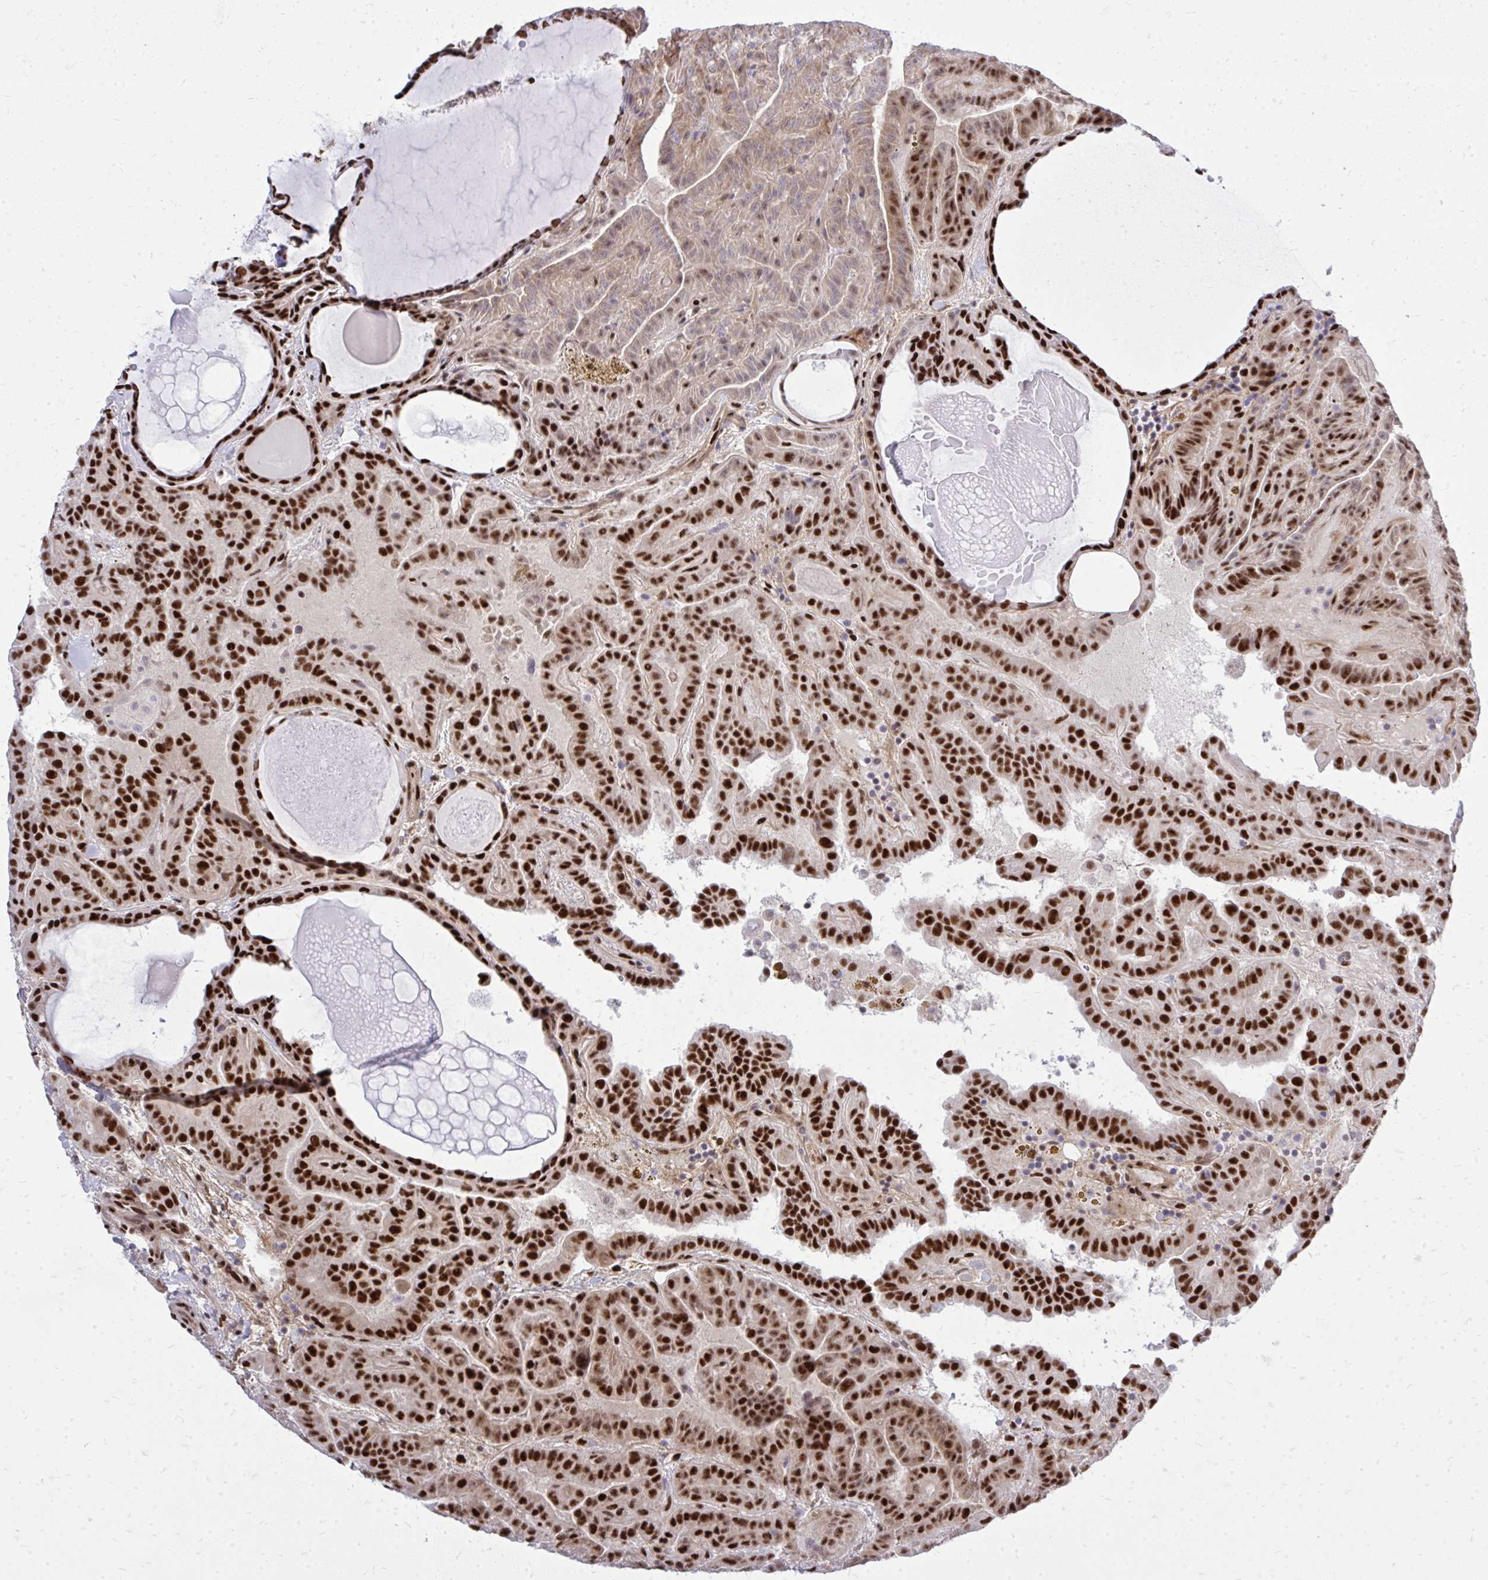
{"staining": {"intensity": "strong", "quantity": ">75%", "location": "nuclear"}, "tissue": "thyroid cancer", "cell_type": "Tumor cells", "image_type": "cancer", "snomed": [{"axis": "morphology", "description": "Papillary adenocarcinoma, NOS"}, {"axis": "topography", "description": "Thyroid gland"}], "caption": "Protein staining displays strong nuclear staining in about >75% of tumor cells in thyroid cancer (papillary adenocarcinoma).", "gene": "TBL1Y", "patient": {"sex": "female", "age": 46}}